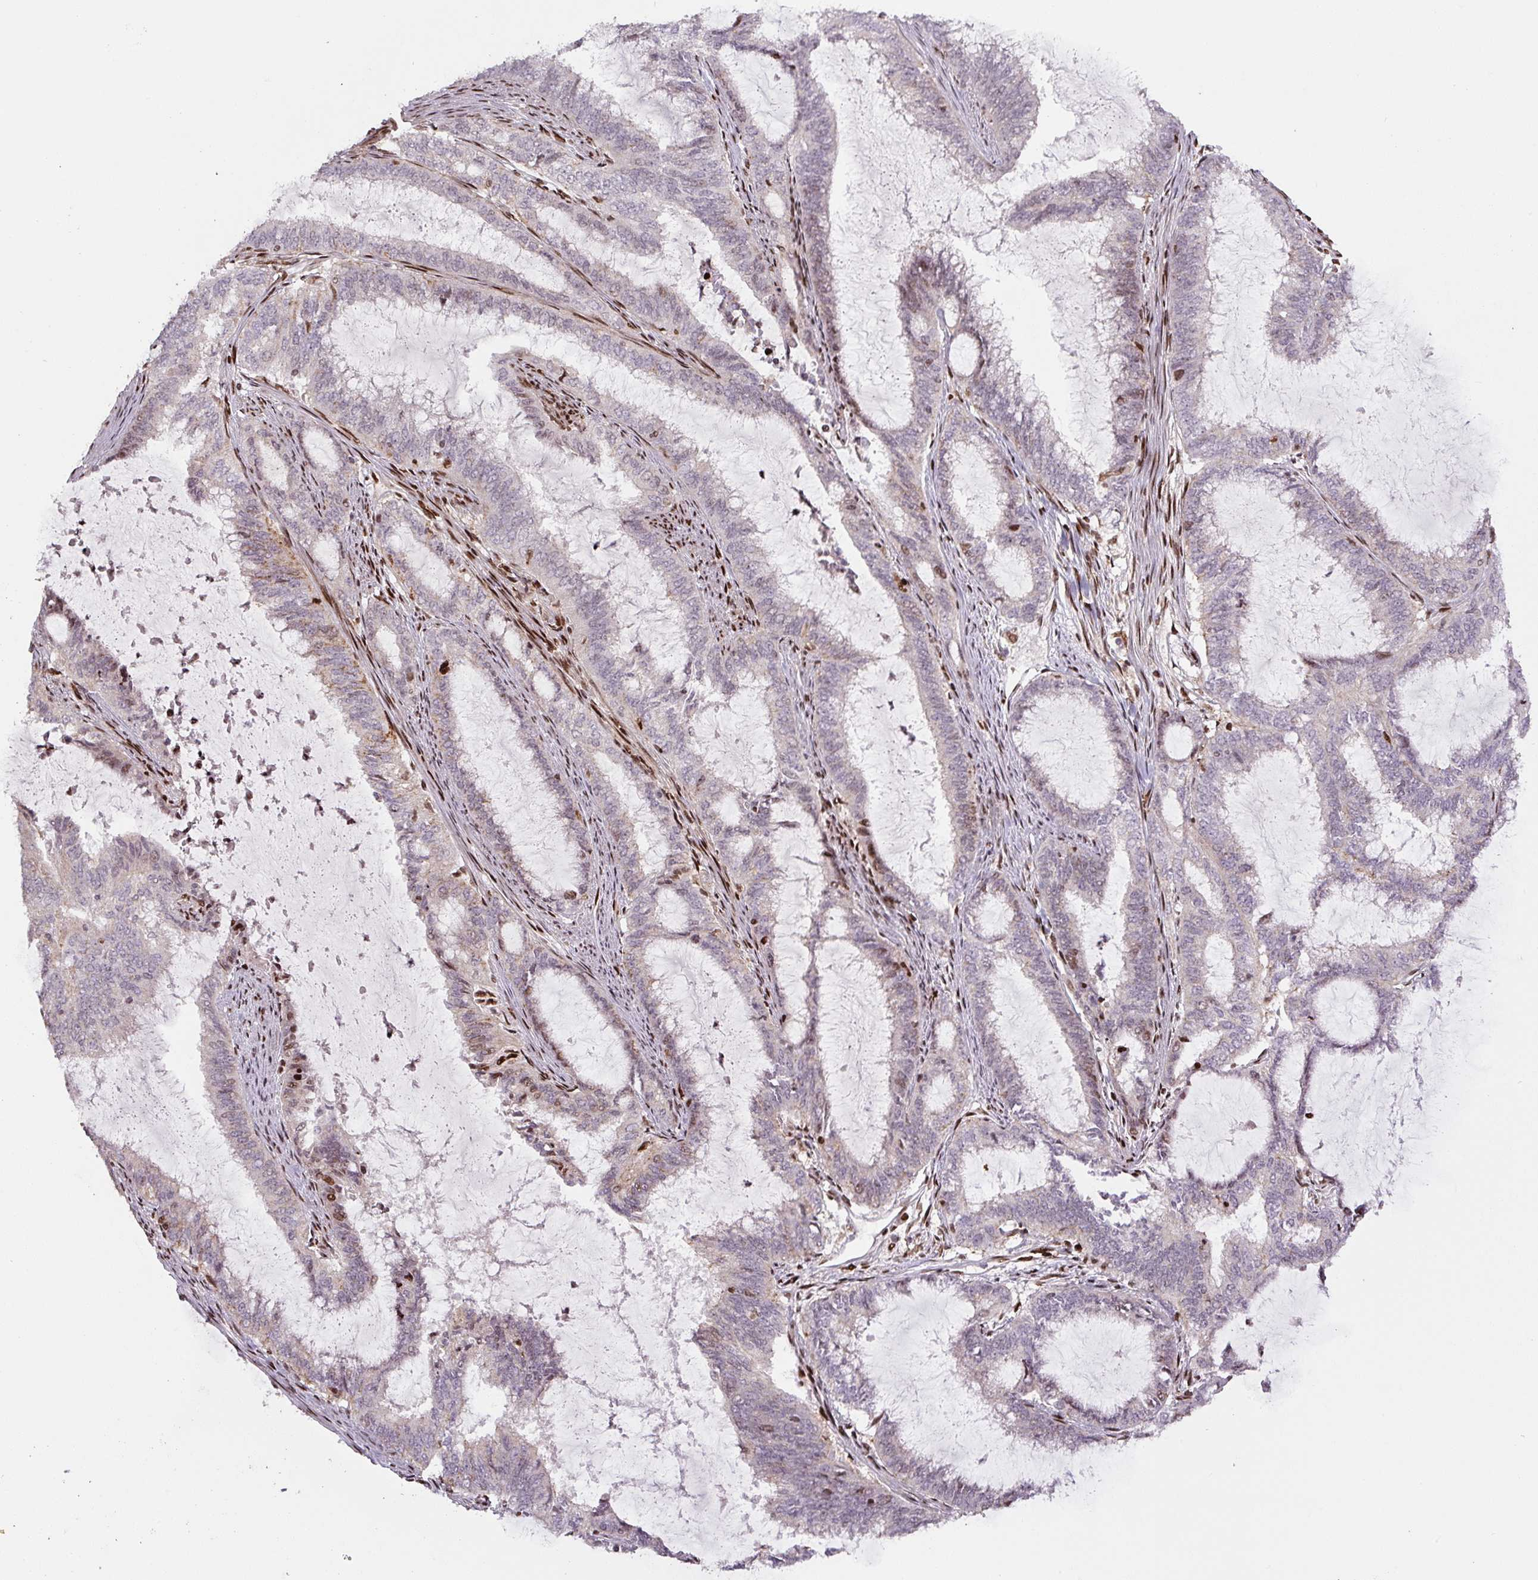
{"staining": {"intensity": "moderate", "quantity": "<25%", "location": "nuclear"}, "tissue": "endometrial cancer", "cell_type": "Tumor cells", "image_type": "cancer", "snomed": [{"axis": "morphology", "description": "Adenocarcinoma, NOS"}, {"axis": "topography", "description": "Endometrium"}], "caption": "Protein expression analysis of endometrial cancer shows moderate nuclear positivity in approximately <25% of tumor cells. Nuclei are stained in blue.", "gene": "PYDC2", "patient": {"sex": "female", "age": 51}}